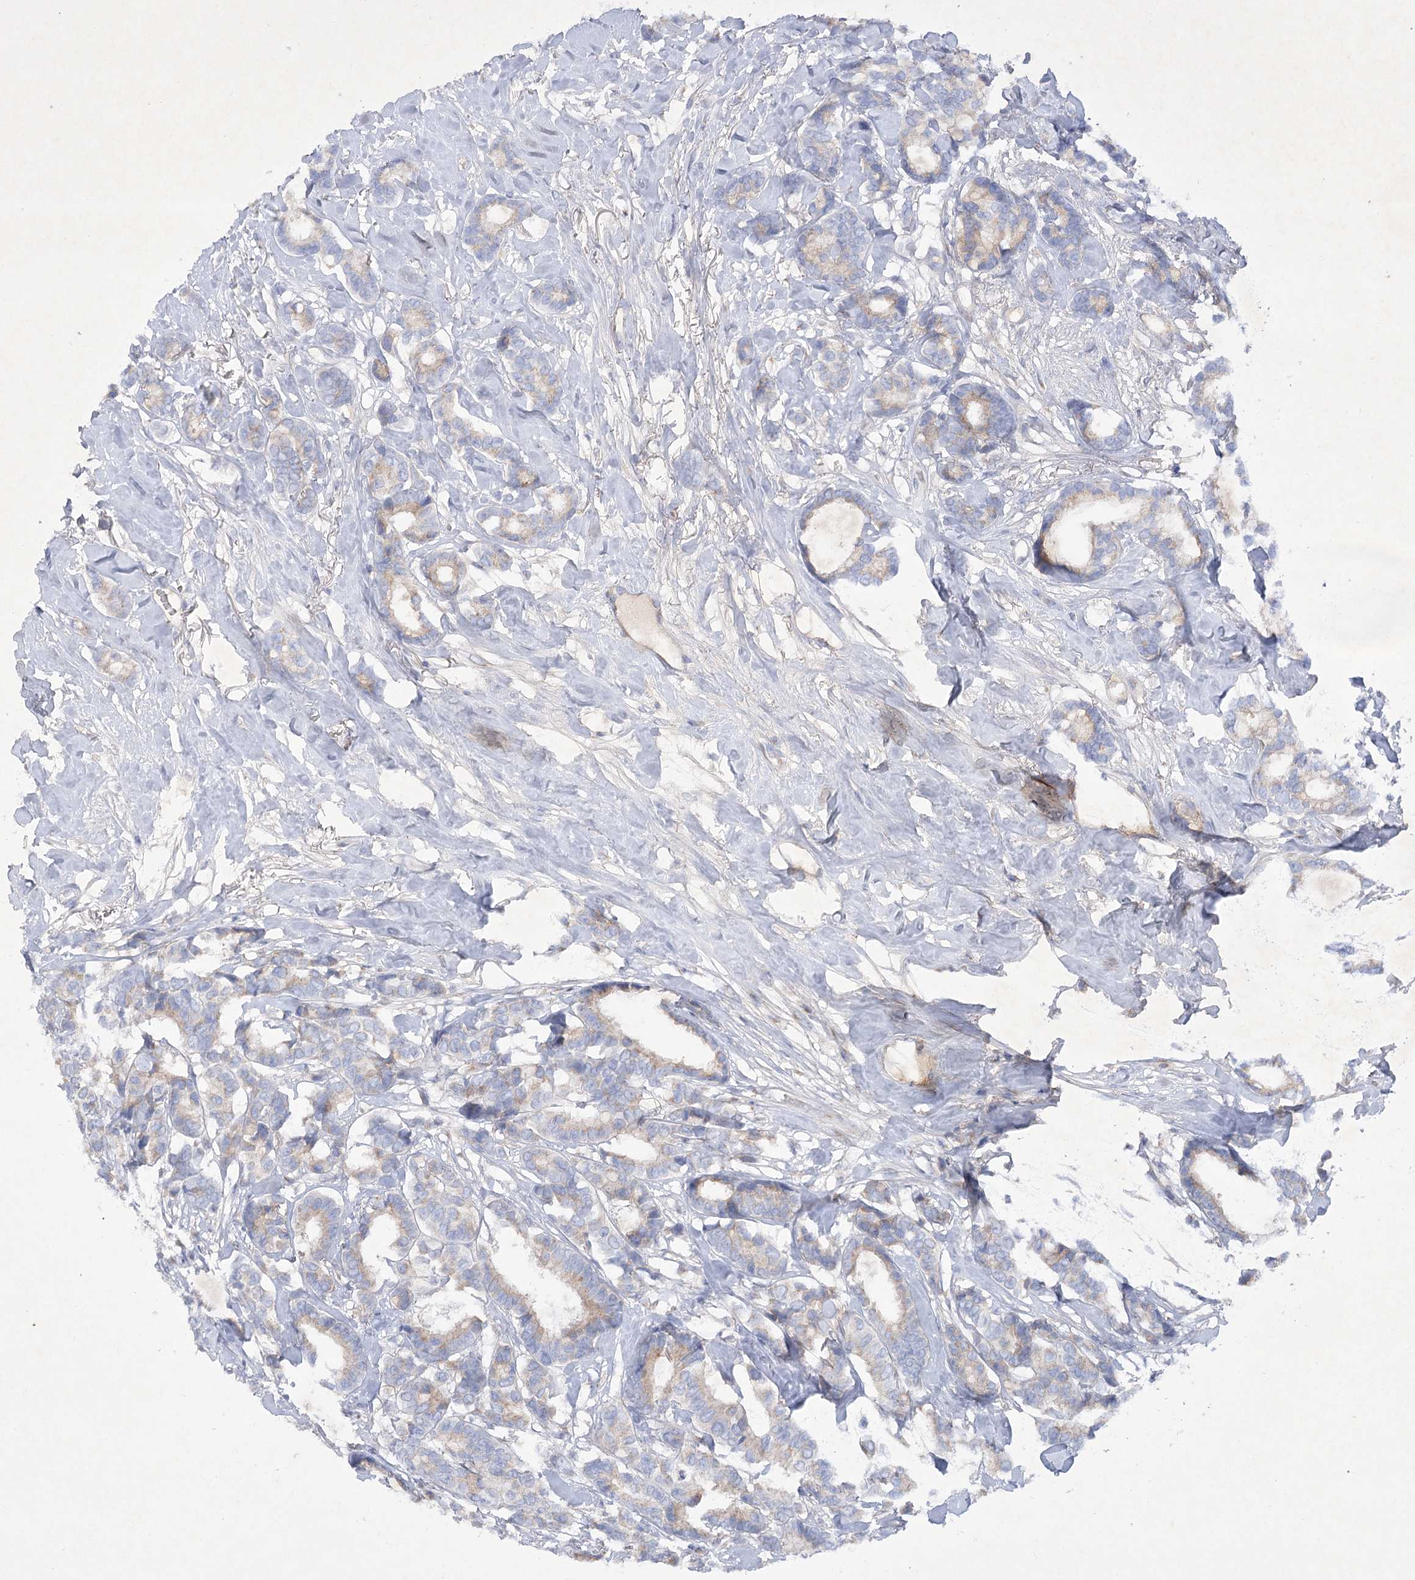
{"staining": {"intensity": "negative", "quantity": "none", "location": "none"}, "tissue": "breast cancer", "cell_type": "Tumor cells", "image_type": "cancer", "snomed": [{"axis": "morphology", "description": "Duct carcinoma"}, {"axis": "topography", "description": "Breast"}], "caption": "Immunohistochemical staining of human infiltrating ductal carcinoma (breast) displays no significant positivity in tumor cells.", "gene": "GBF1", "patient": {"sex": "female", "age": 87}}